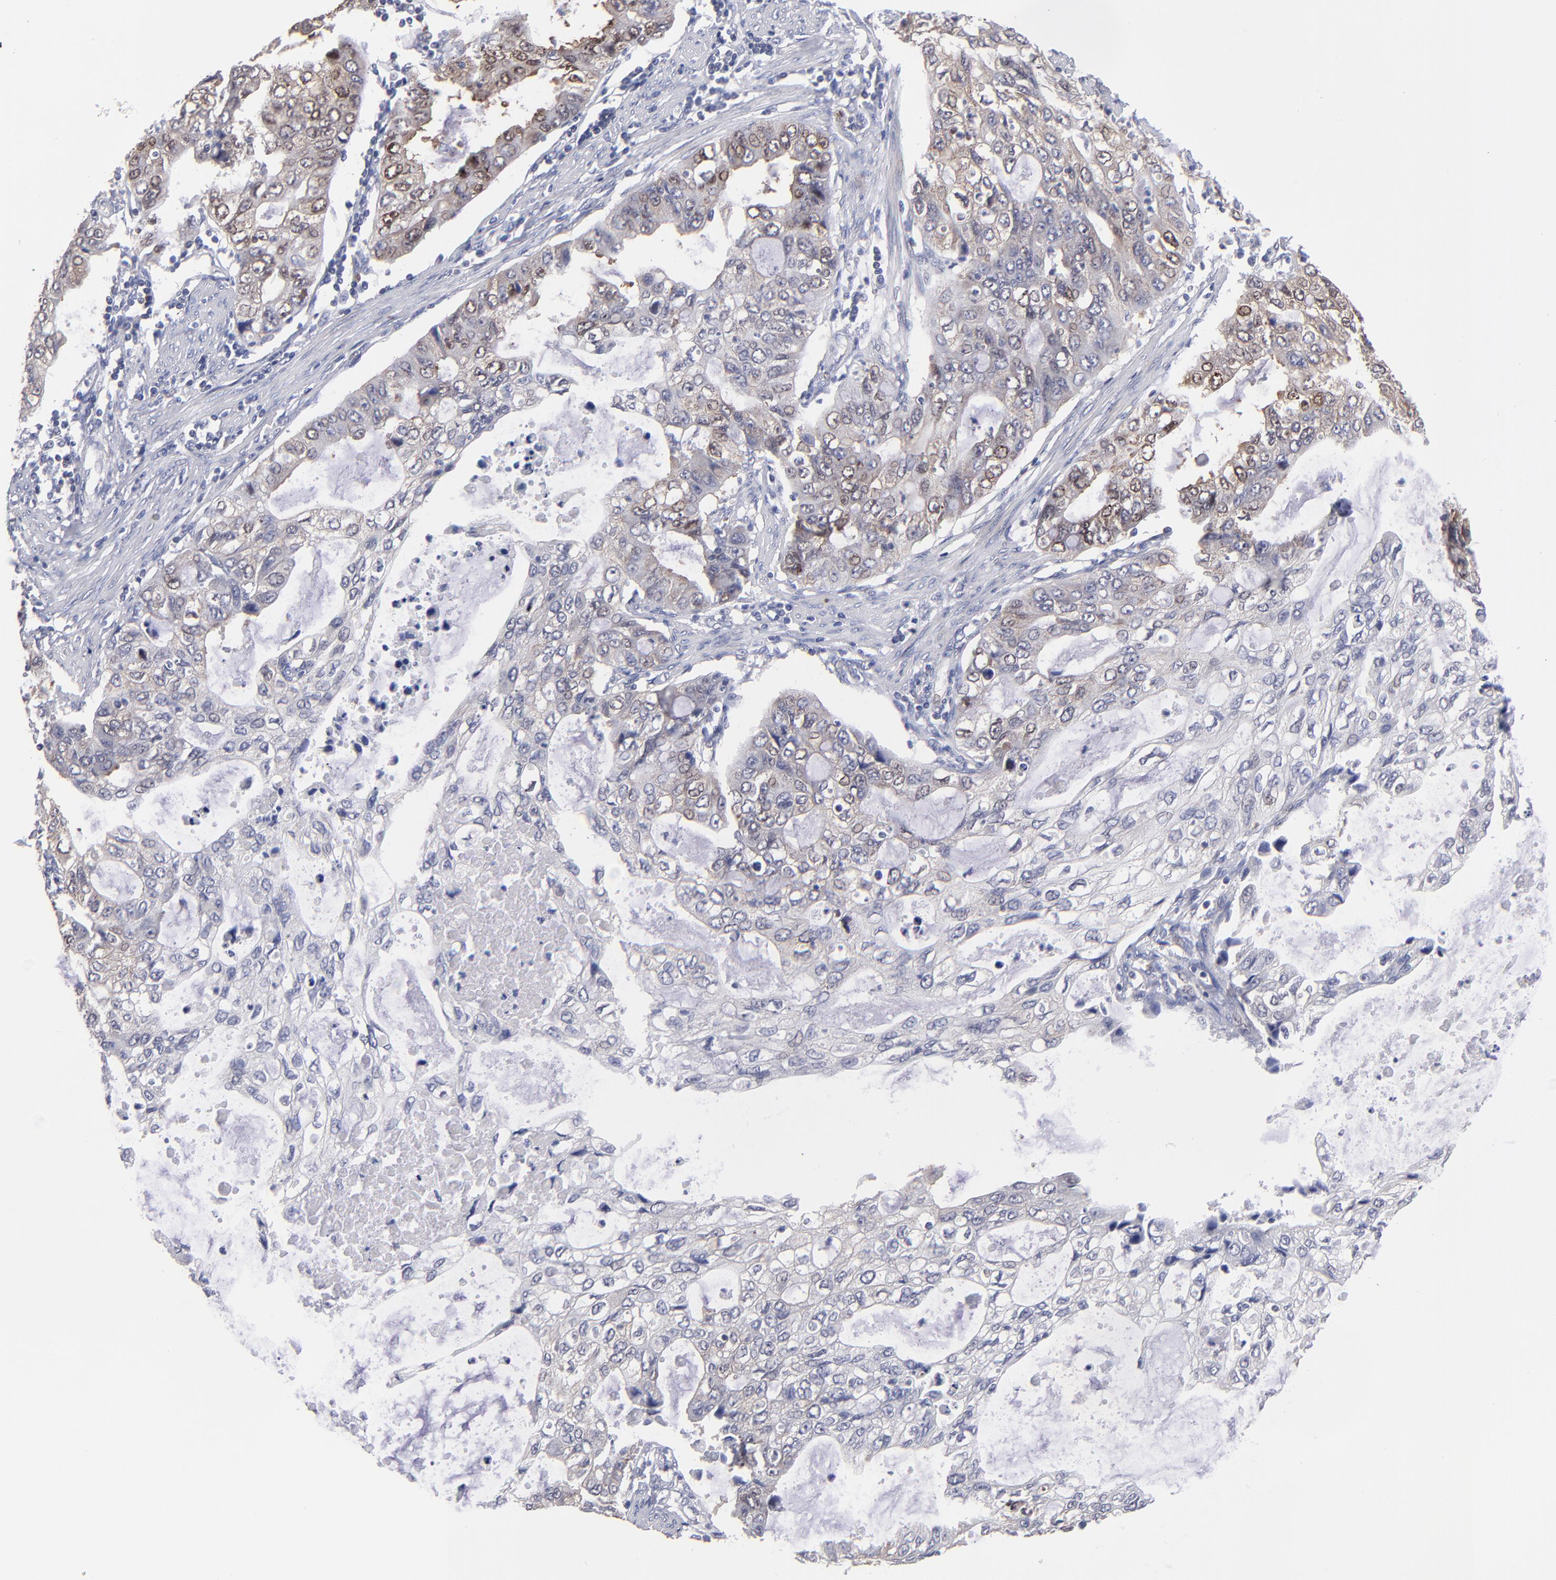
{"staining": {"intensity": "weak", "quantity": ">75%", "location": "cytoplasmic/membranous"}, "tissue": "stomach cancer", "cell_type": "Tumor cells", "image_type": "cancer", "snomed": [{"axis": "morphology", "description": "Adenocarcinoma, NOS"}, {"axis": "topography", "description": "Stomach, upper"}], "caption": "A high-resolution image shows IHC staining of adenocarcinoma (stomach), which exhibits weak cytoplasmic/membranous positivity in about >75% of tumor cells.", "gene": "EIF3L", "patient": {"sex": "female", "age": 52}}